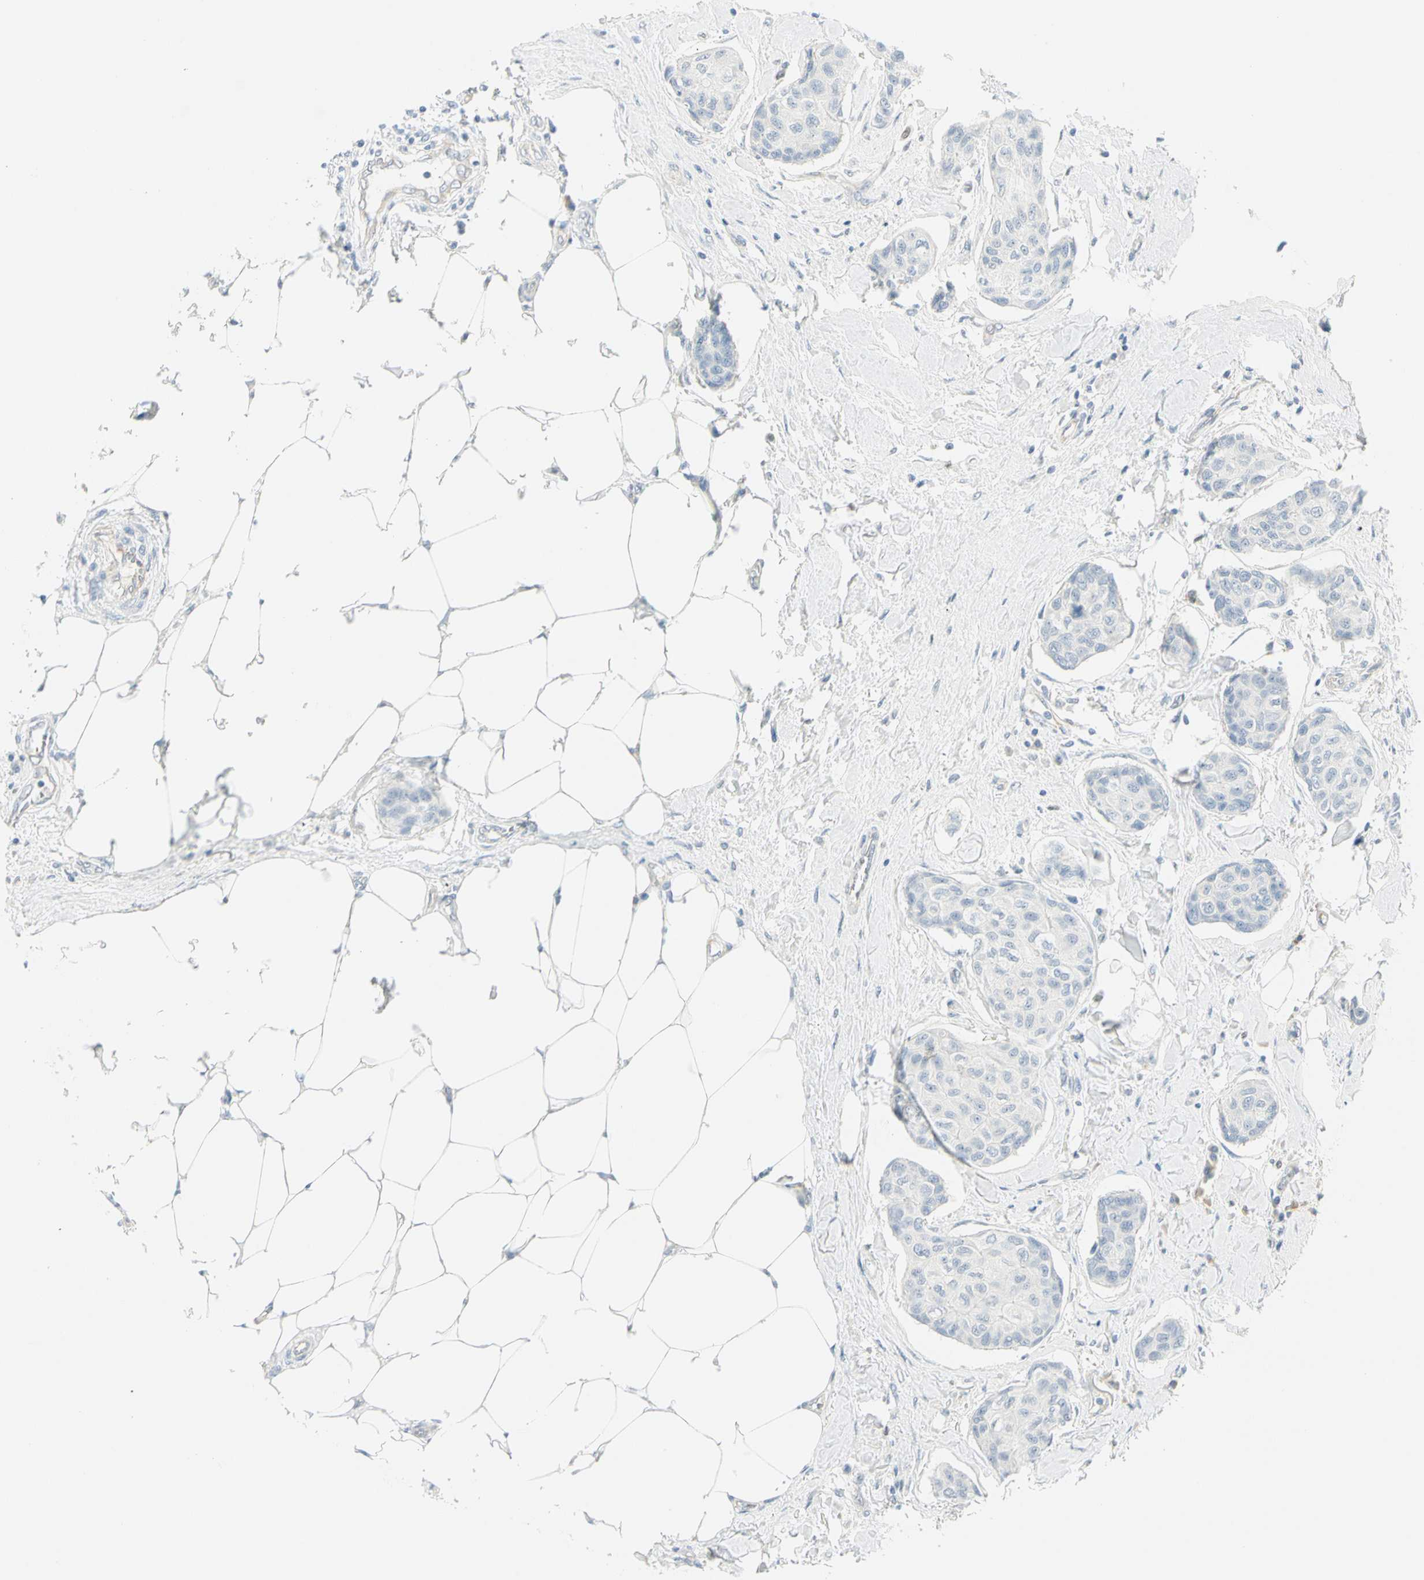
{"staining": {"intensity": "negative", "quantity": "none", "location": "none"}, "tissue": "breast cancer", "cell_type": "Tumor cells", "image_type": "cancer", "snomed": [{"axis": "morphology", "description": "Duct carcinoma"}, {"axis": "topography", "description": "Breast"}], "caption": "Immunohistochemical staining of breast intraductal carcinoma shows no significant expression in tumor cells. Brightfield microscopy of immunohistochemistry (IHC) stained with DAB (3,3'-diaminobenzidine) (brown) and hematoxylin (blue), captured at high magnification.", "gene": "MLLT10", "patient": {"sex": "female", "age": 80}}